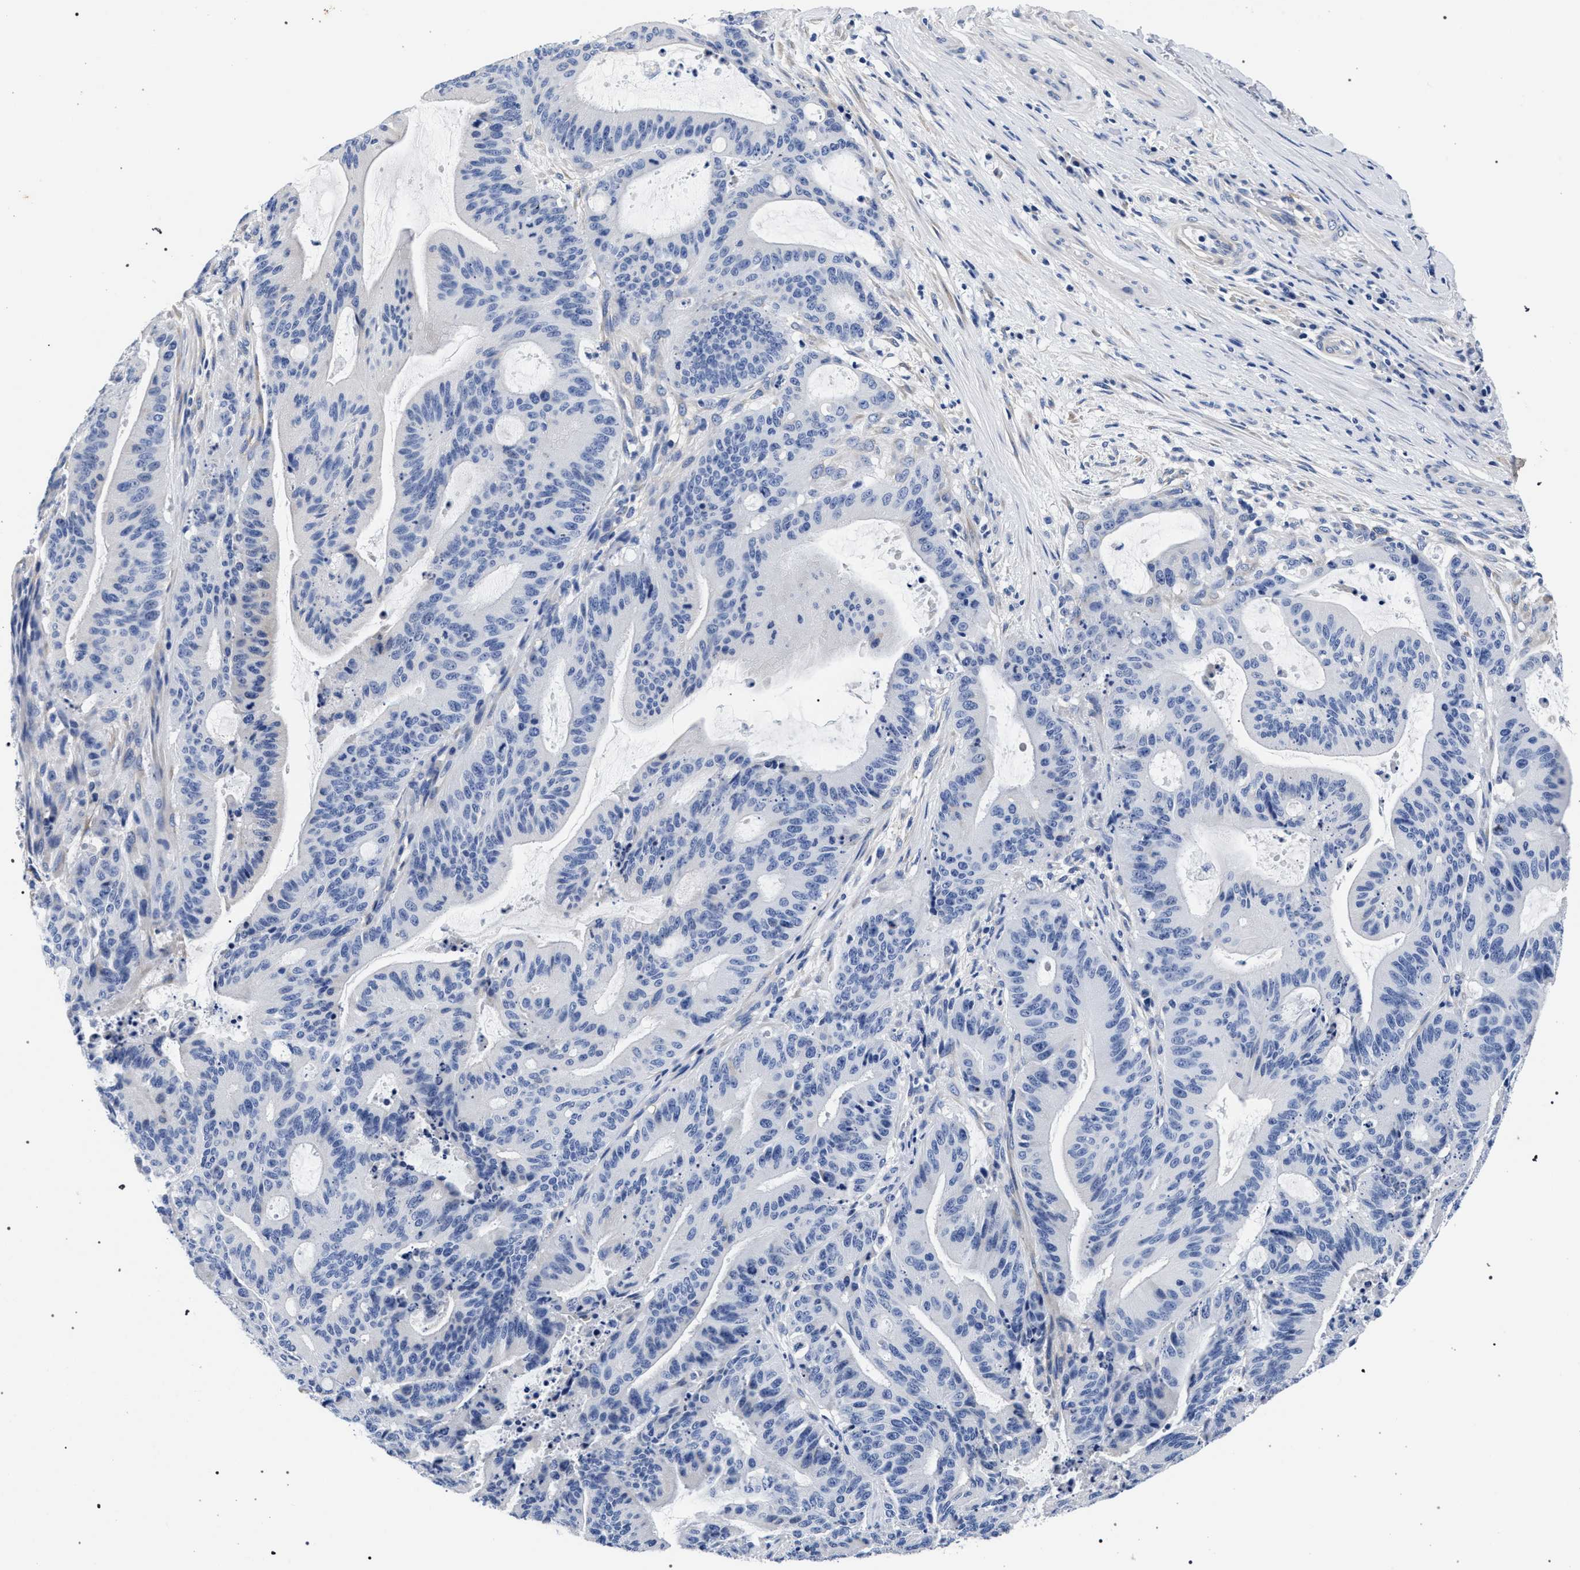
{"staining": {"intensity": "negative", "quantity": "none", "location": "none"}, "tissue": "liver cancer", "cell_type": "Tumor cells", "image_type": "cancer", "snomed": [{"axis": "morphology", "description": "Normal tissue, NOS"}, {"axis": "morphology", "description": "Cholangiocarcinoma"}, {"axis": "topography", "description": "Liver"}, {"axis": "topography", "description": "Peripheral nerve tissue"}], "caption": "Image shows no protein expression in tumor cells of cholangiocarcinoma (liver) tissue. Brightfield microscopy of immunohistochemistry (IHC) stained with DAB (3,3'-diaminobenzidine) (brown) and hematoxylin (blue), captured at high magnification.", "gene": "AKAP4", "patient": {"sex": "female", "age": 73}}